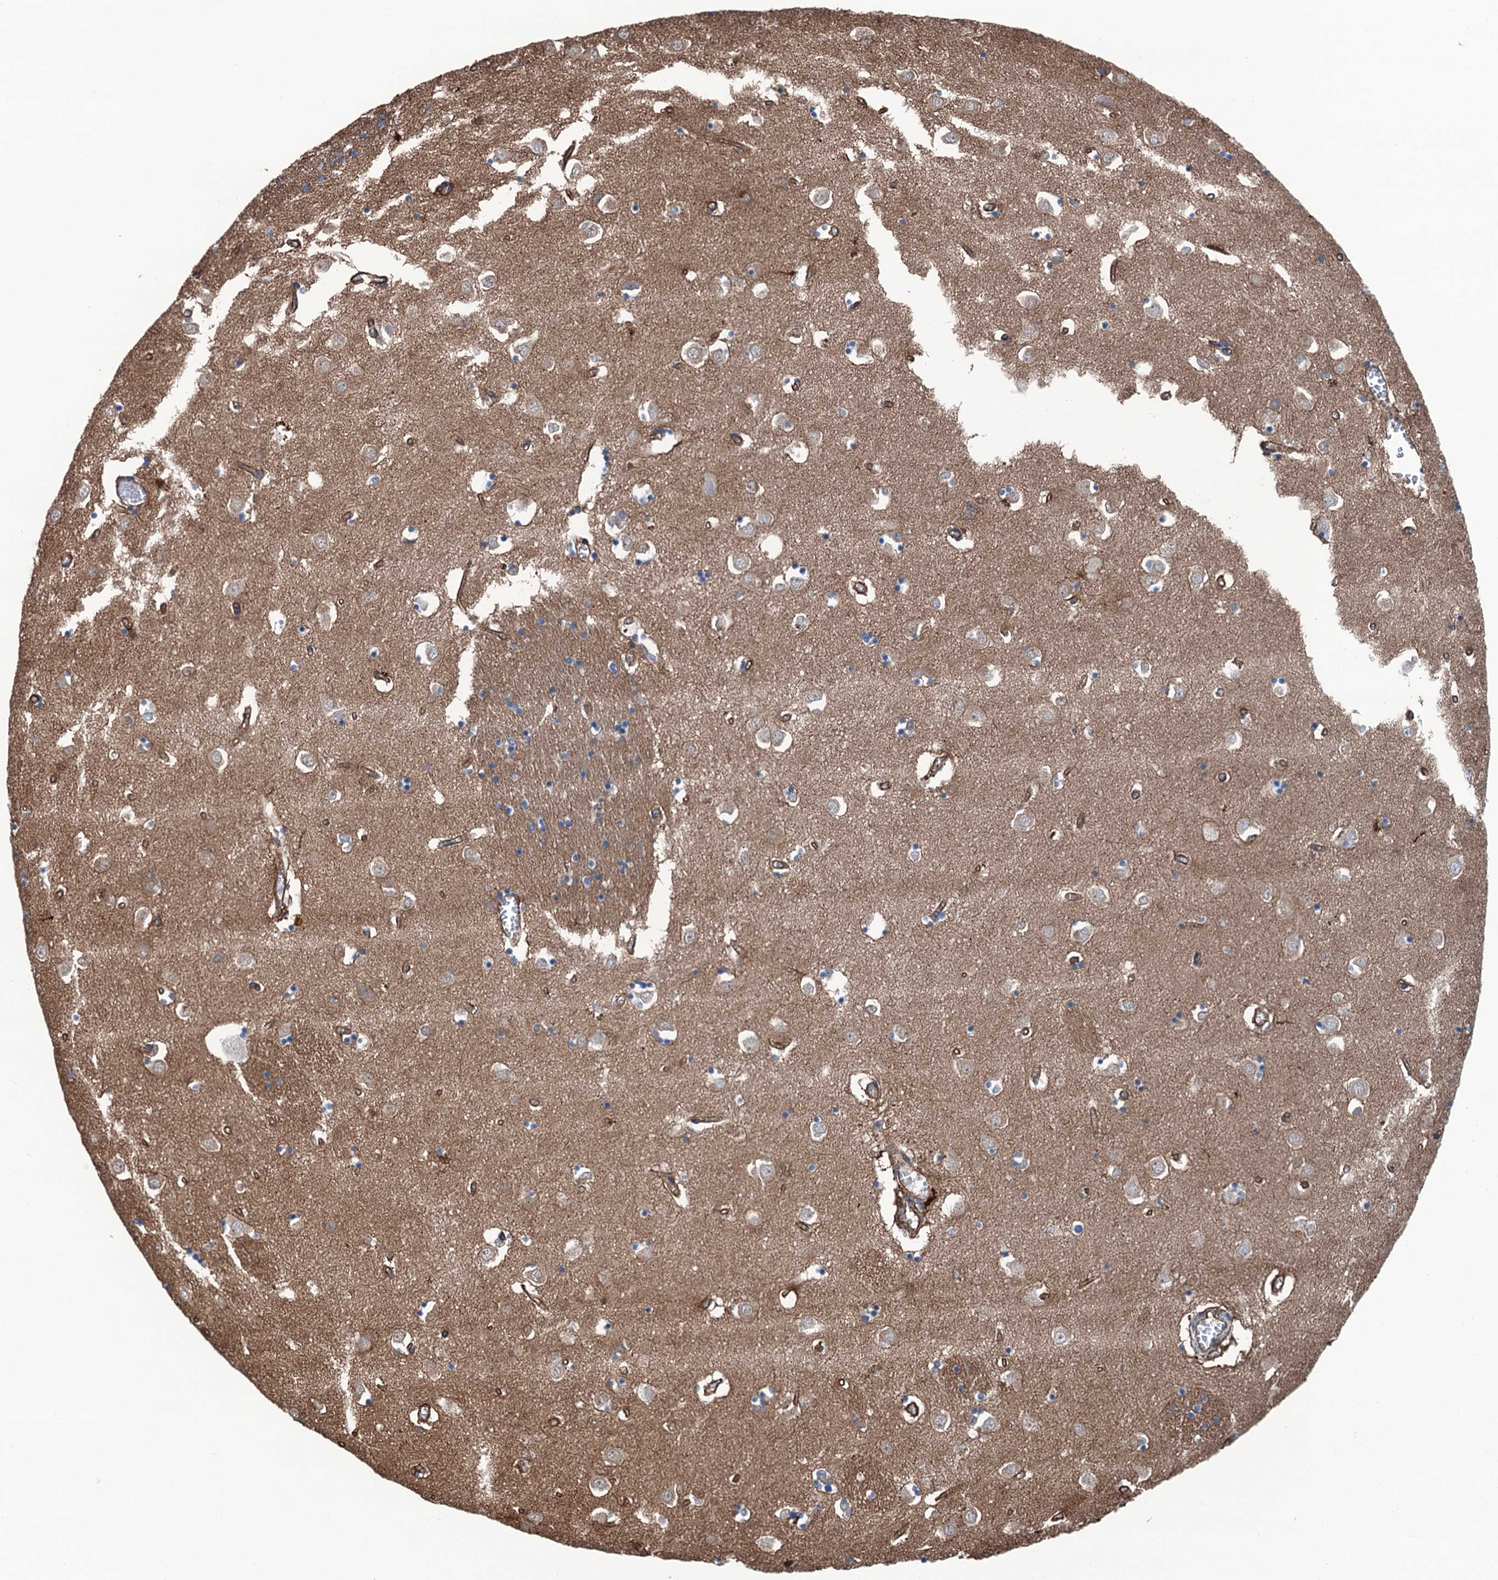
{"staining": {"intensity": "moderate", "quantity": "<25%", "location": "cytoplasmic/membranous"}, "tissue": "caudate", "cell_type": "Glial cells", "image_type": "normal", "snomed": [{"axis": "morphology", "description": "Normal tissue, NOS"}, {"axis": "topography", "description": "Lateral ventricle wall"}], "caption": "A brown stain shows moderate cytoplasmic/membranous positivity of a protein in glial cells of benign caudate.", "gene": "NMRAL1", "patient": {"sex": "male", "age": 70}}